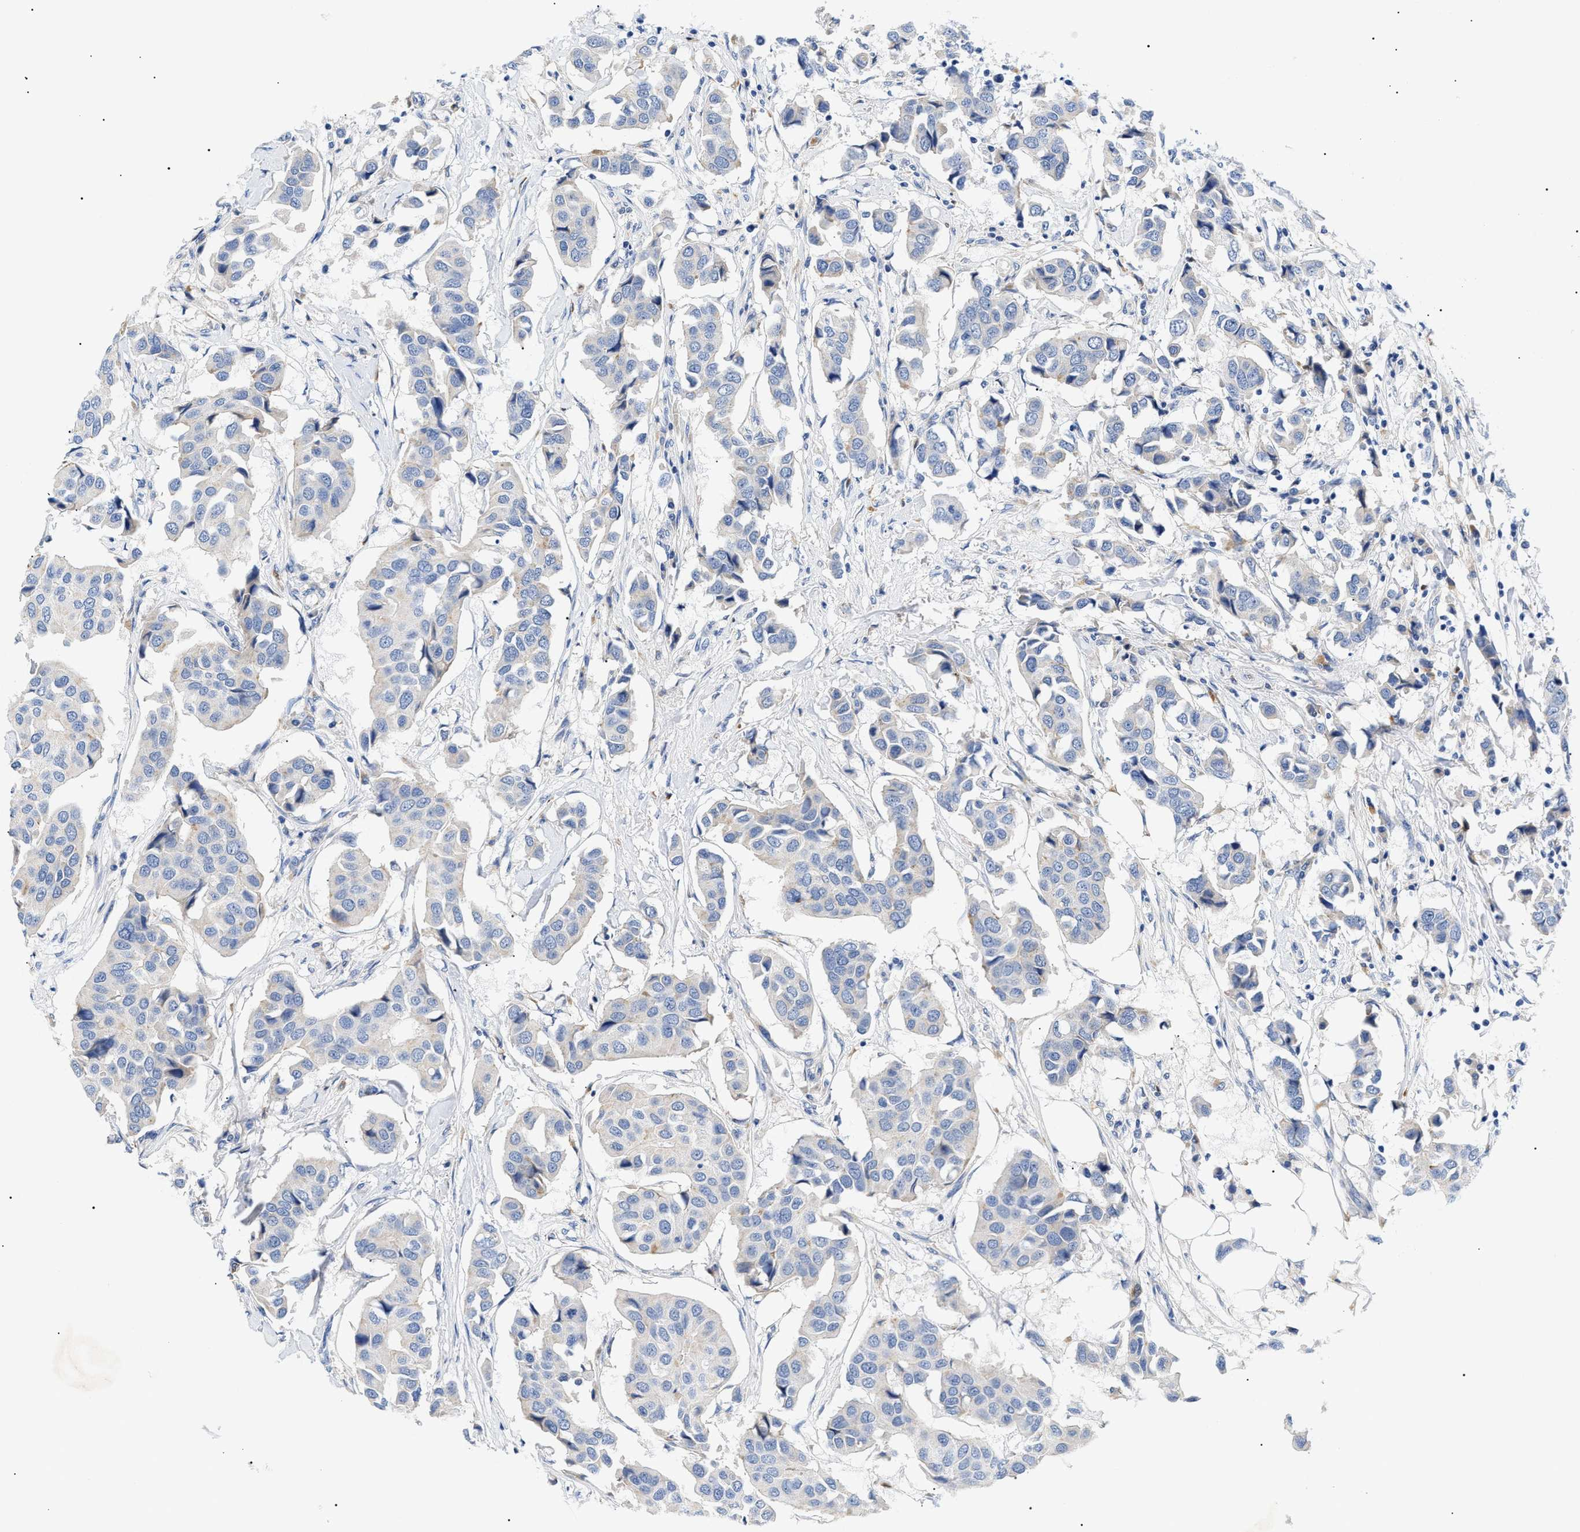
{"staining": {"intensity": "negative", "quantity": "none", "location": "none"}, "tissue": "breast cancer", "cell_type": "Tumor cells", "image_type": "cancer", "snomed": [{"axis": "morphology", "description": "Duct carcinoma"}, {"axis": "topography", "description": "Breast"}], "caption": "Immunohistochemistry (IHC) micrograph of neoplastic tissue: breast infiltrating ductal carcinoma stained with DAB demonstrates no significant protein positivity in tumor cells.", "gene": "ACKR1", "patient": {"sex": "female", "age": 80}}